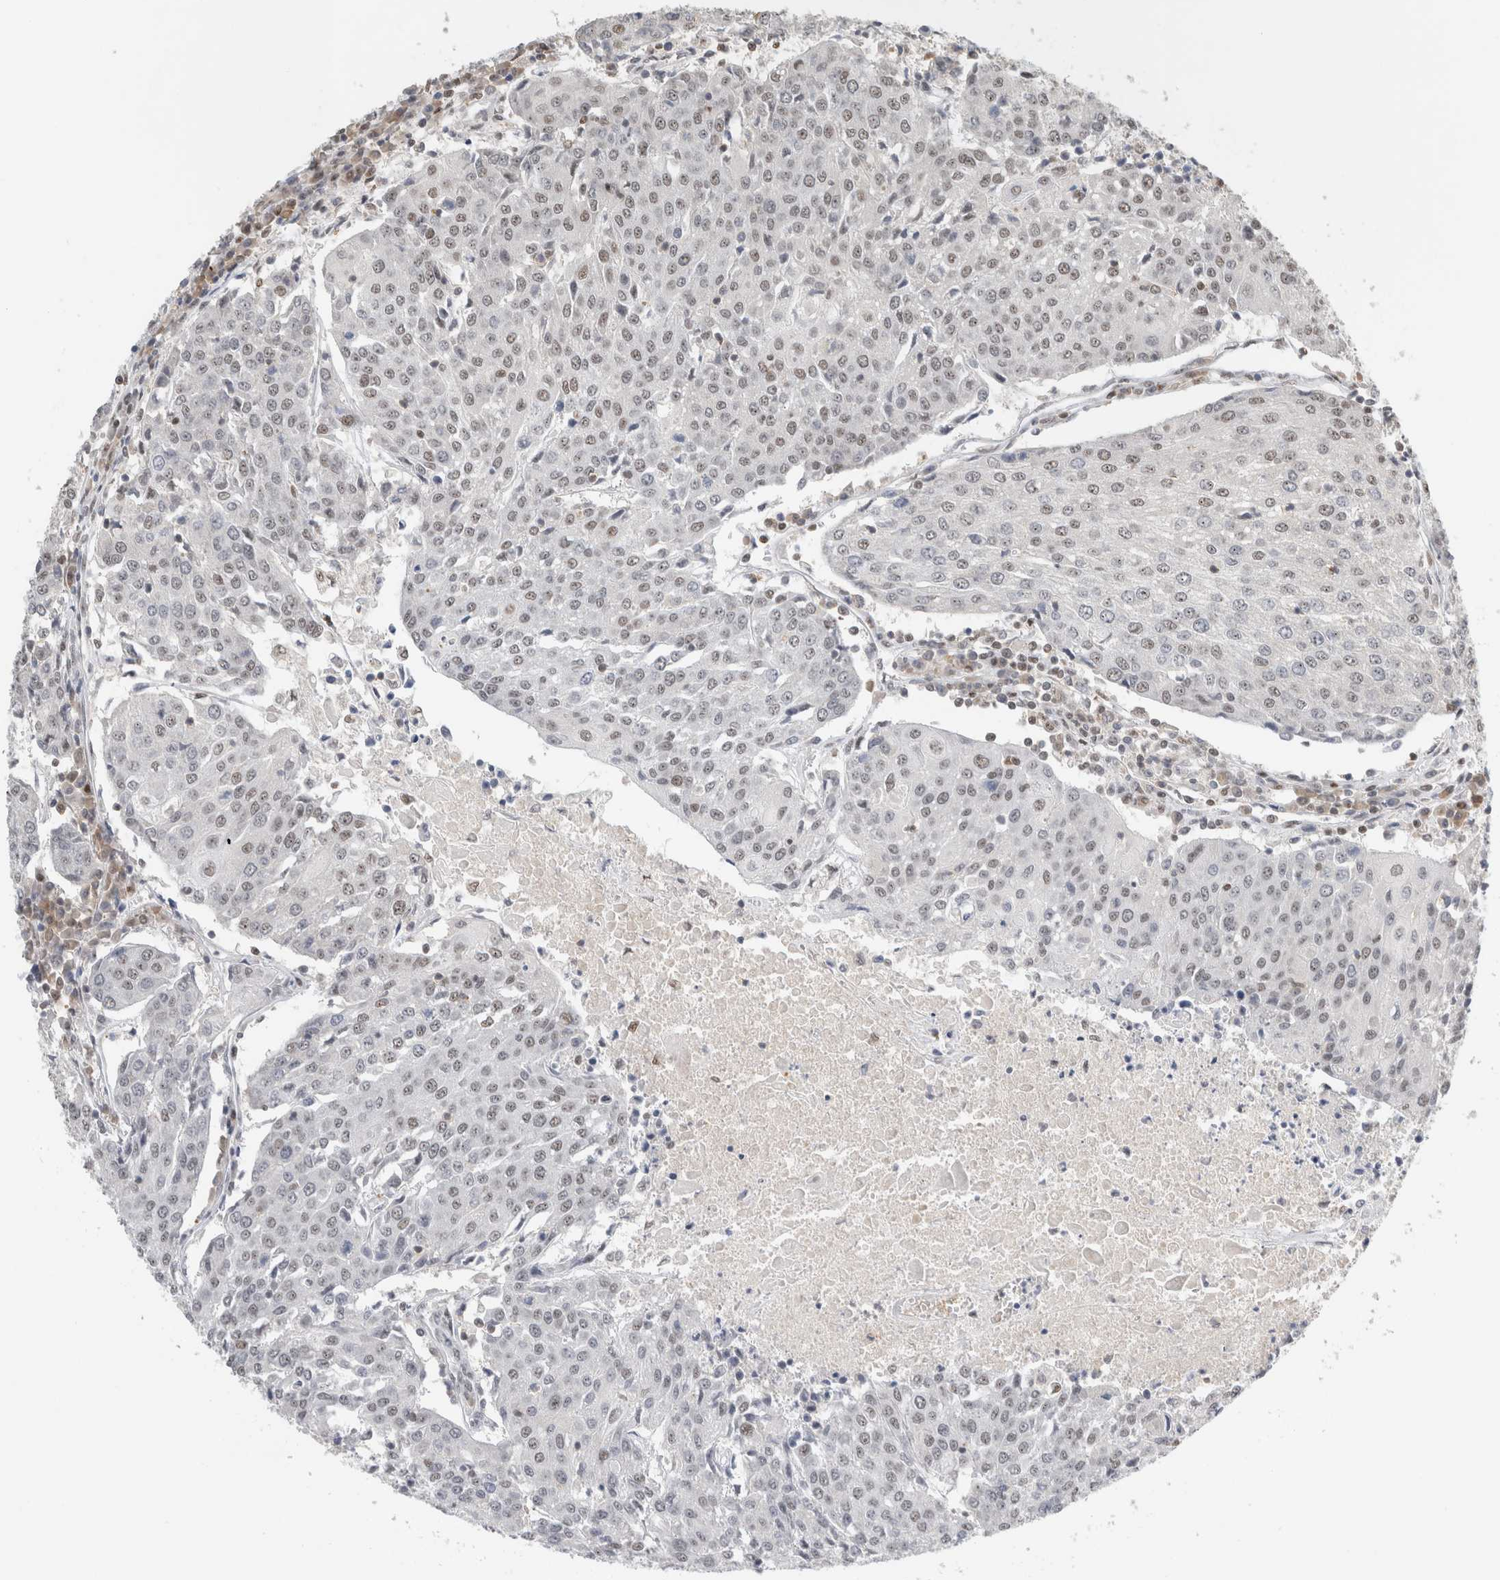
{"staining": {"intensity": "weak", "quantity": "<25%", "location": "nuclear"}, "tissue": "urothelial cancer", "cell_type": "Tumor cells", "image_type": "cancer", "snomed": [{"axis": "morphology", "description": "Urothelial carcinoma, High grade"}, {"axis": "topography", "description": "Urinary bladder"}], "caption": "DAB (3,3'-diaminobenzidine) immunohistochemical staining of urothelial cancer exhibits no significant positivity in tumor cells. Nuclei are stained in blue.", "gene": "SNRNP40", "patient": {"sex": "female", "age": 85}}